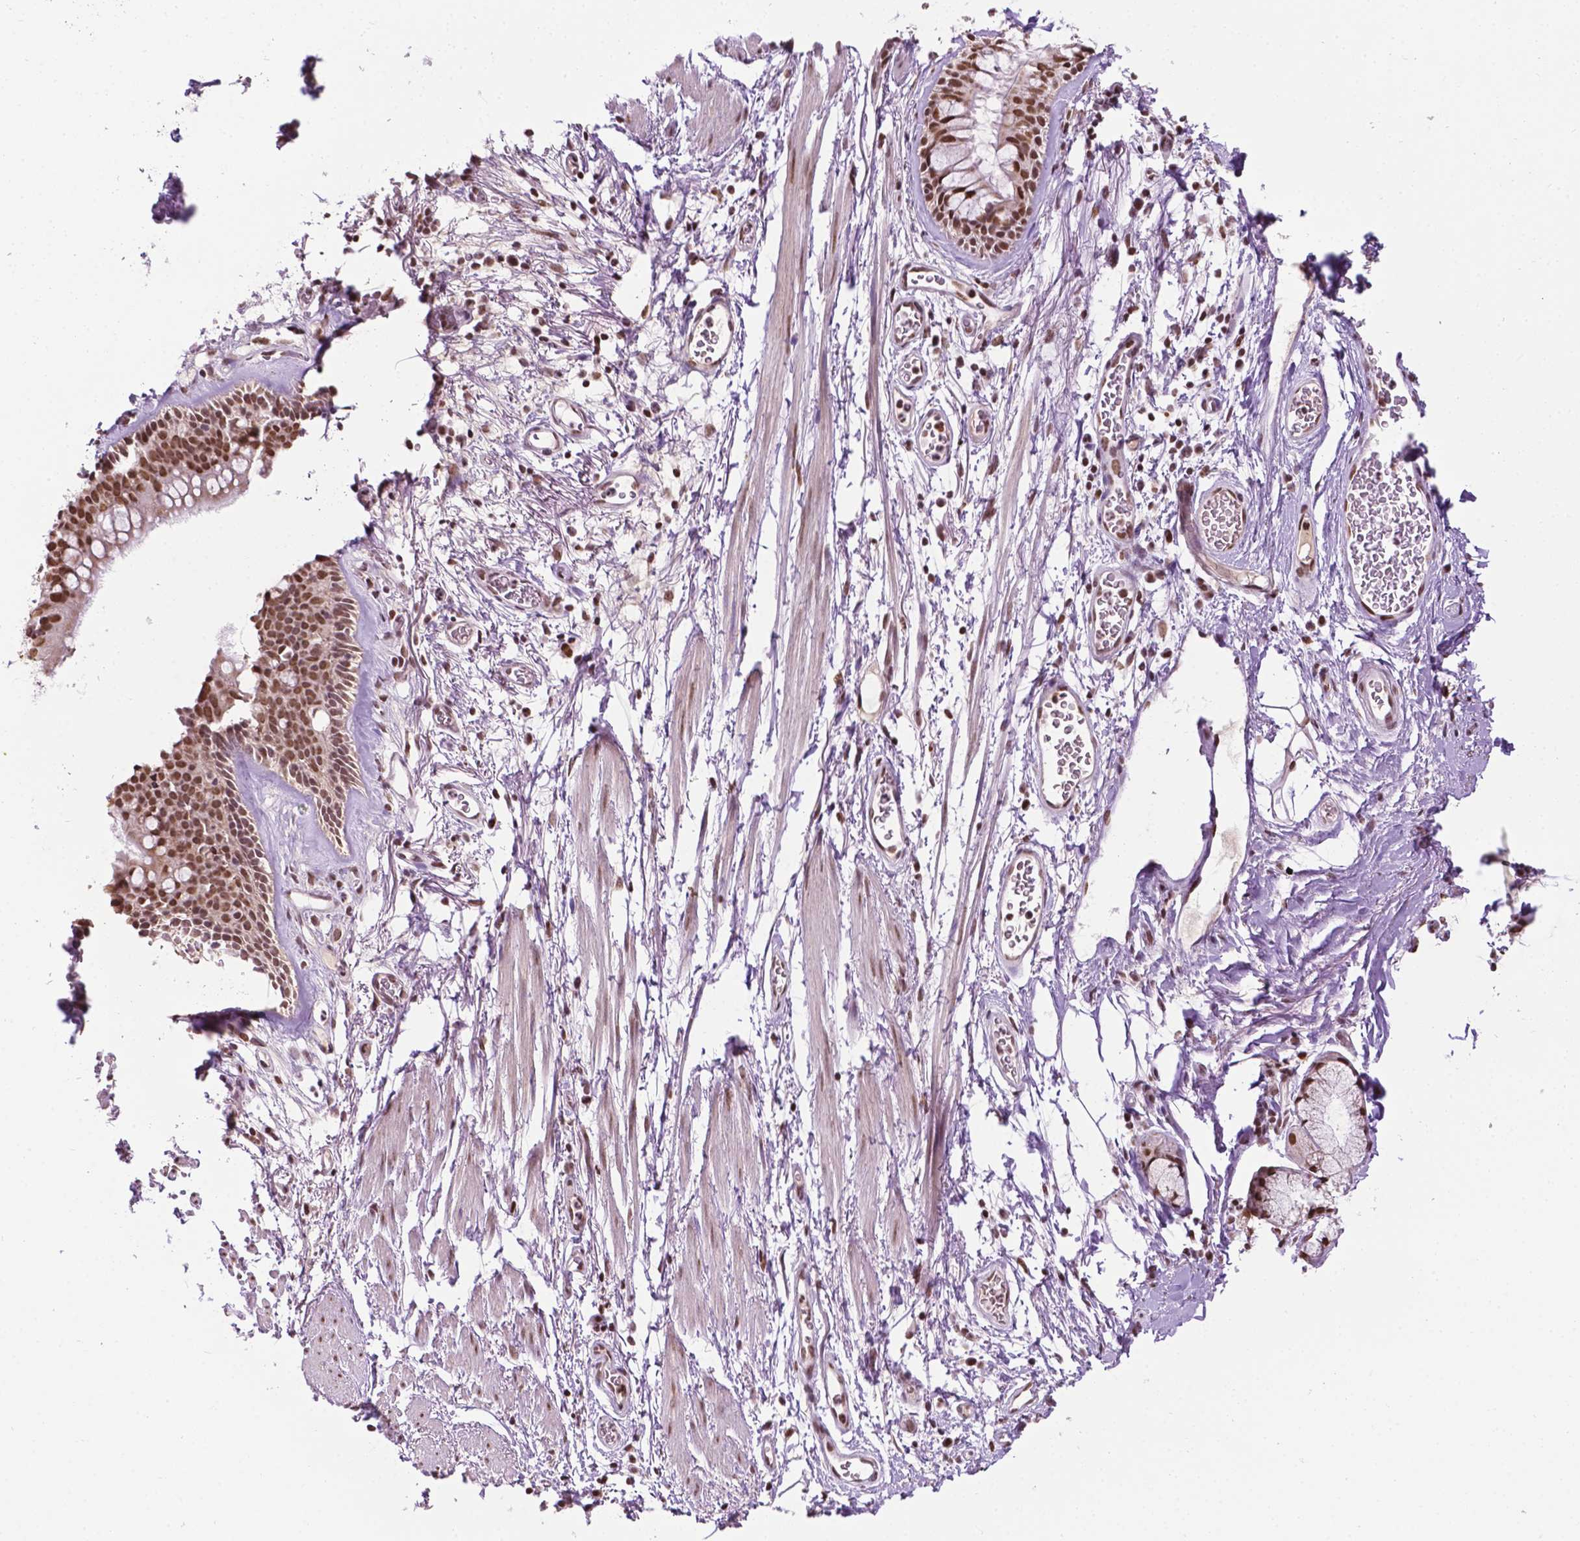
{"staining": {"intensity": "moderate", "quantity": ">75%", "location": "nuclear"}, "tissue": "soft tissue", "cell_type": "Fibroblasts", "image_type": "normal", "snomed": [{"axis": "morphology", "description": "Normal tissue, NOS"}, {"axis": "topography", "description": "Bronchus"}, {"axis": "topography", "description": "Lung"}], "caption": "Protein expression analysis of unremarkable soft tissue displays moderate nuclear expression in approximately >75% of fibroblasts.", "gene": "COL23A1", "patient": {"sex": "female", "age": 57}}